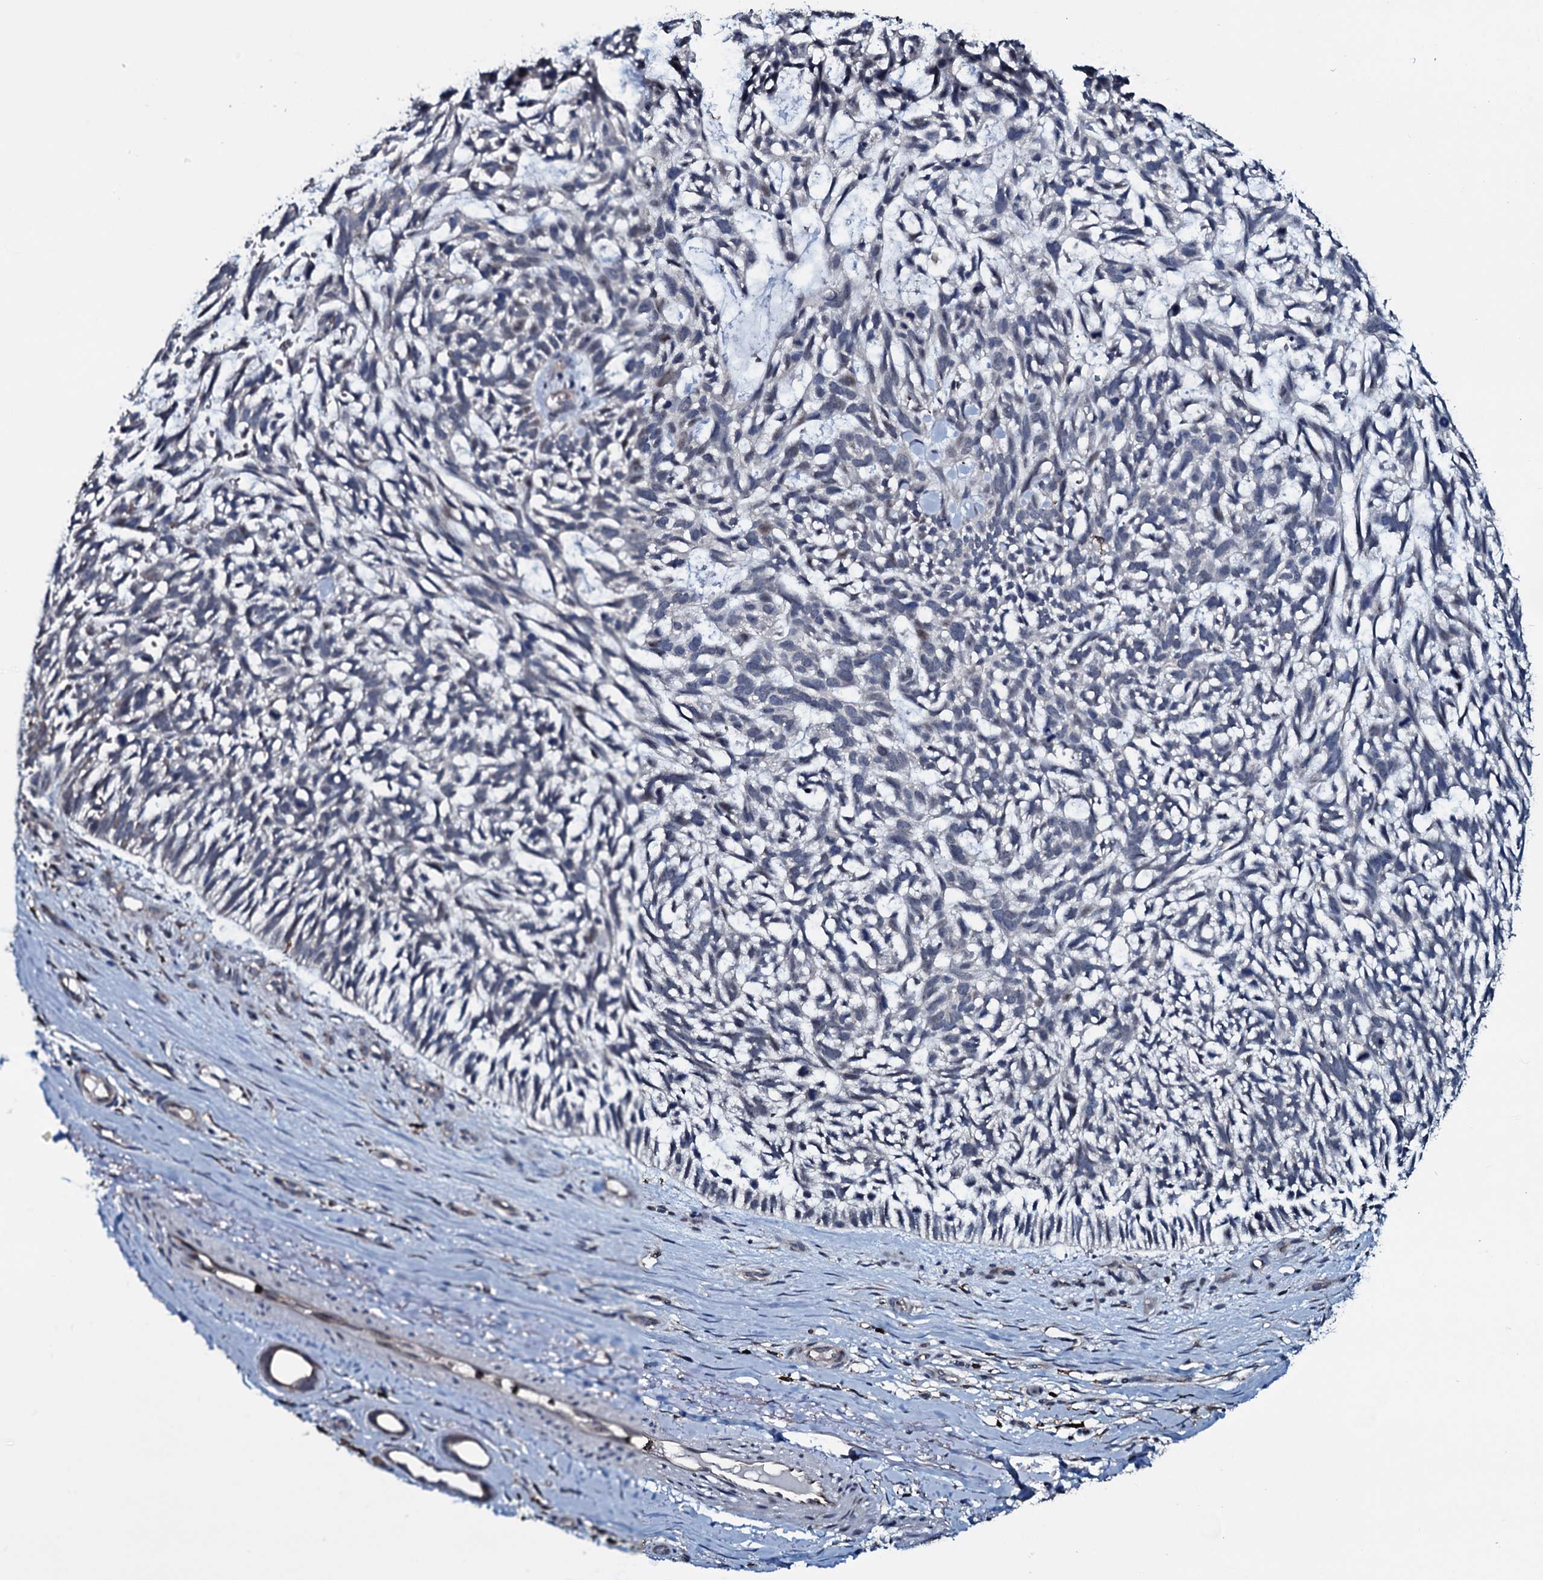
{"staining": {"intensity": "negative", "quantity": "none", "location": "none"}, "tissue": "skin cancer", "cell_type": "Tumor cells", "image_type": "cancer", "snomed": [{"axis": "morphology", "description": "Basal cell carcinoma"}, {"axis": "topography", "description": "Skin"}], "caption": "The immunohistochemistry (IHC) micrograph has no significant expression in tumor cells of skin basal cell carcinoma tissue.", "gene": "OGFOD2", "patient": {"sex": "male", "age": 88}}